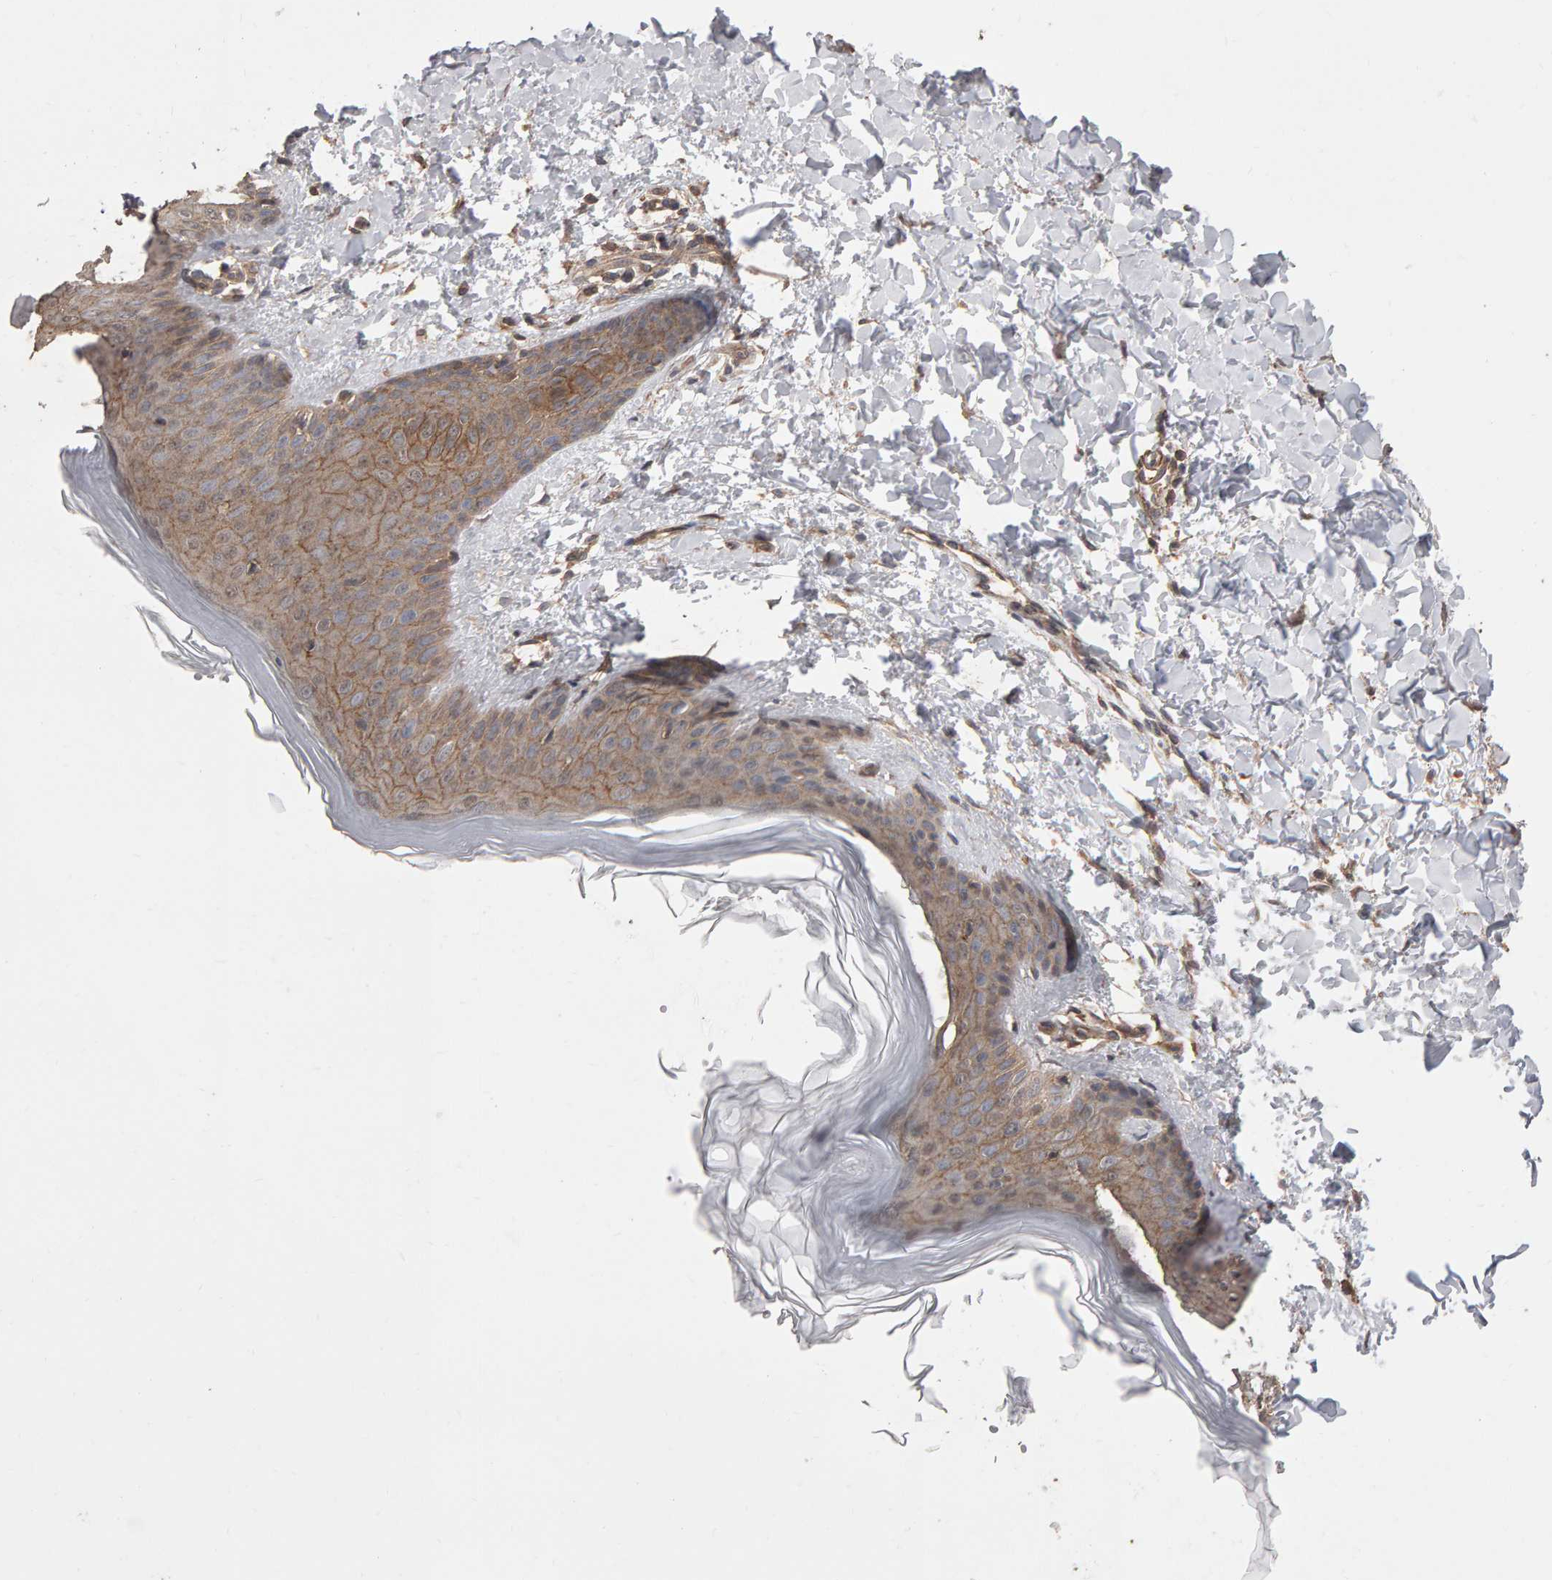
{"staining": {"intensity": "moderate", "quantity": "25%-75%", "location": "cytoplasmic/membranous"}, "tissue": "skin", "cell_type": "Fibroblasts", "image_type": "normal", "snomed": [{"axis": "morphology", "description": "Normal tissue, NOS"}, {"axis": "morphology", "description": "Malignant melanoma, Metastatic site"}, {"axis": "topography", "description": "Skin"}], "caption": "A brown stain shows moderate cytoplasmic/membranous expression of a protein in fibroblasts of benign human skin.", "gene": "SCRIB", "patient": {"sex": "male", "age": 41}}